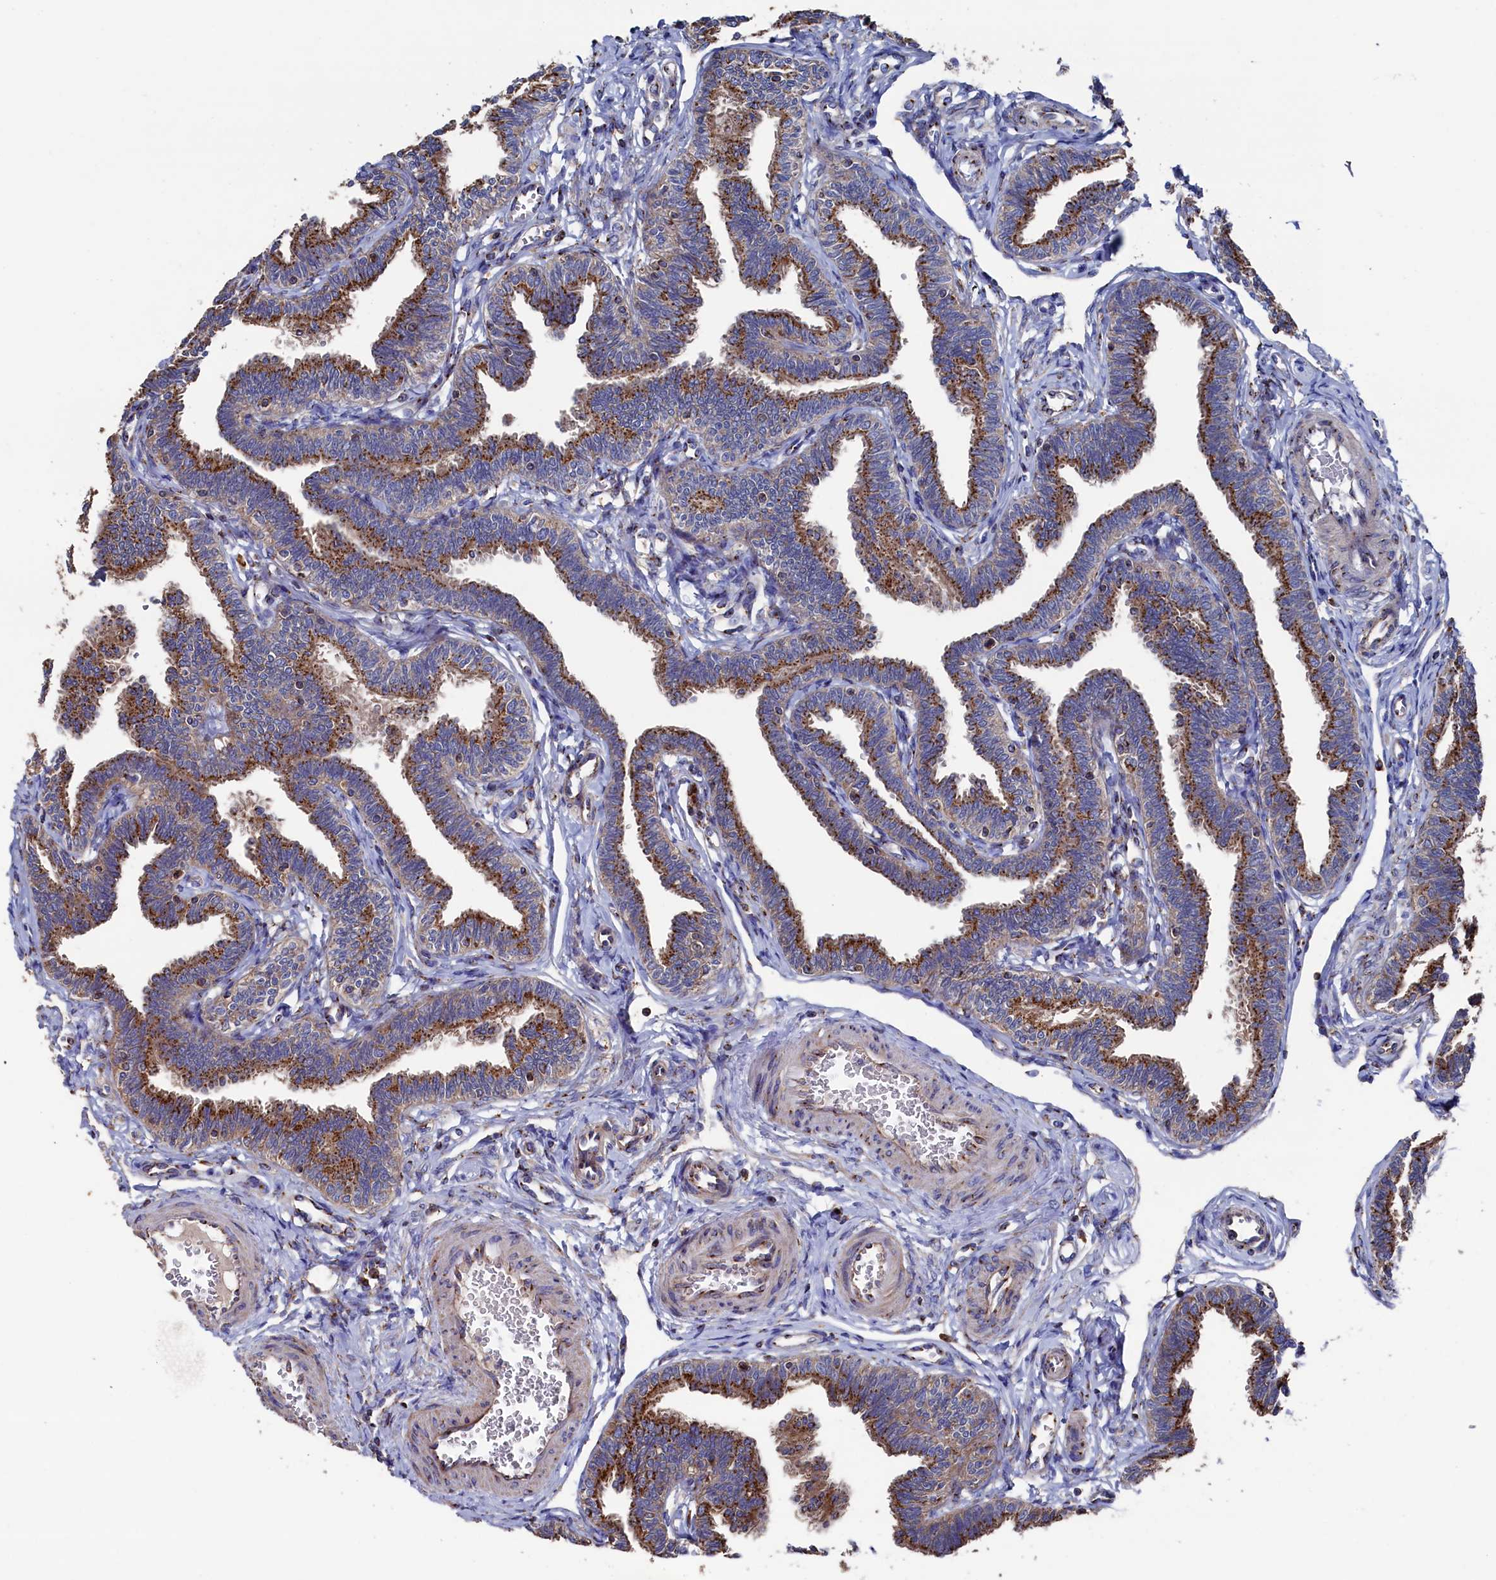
{"staining": {"intensity": "strong", "quantity": ">75%", "location": "cytoplasmic/membranous"}, "tissue": "fallopian tube", "cell_type": "Glandular cells", "image_type": "normal", "snomed": [{"axis": "morphology", "description": "Normal tissue, NOS"}, {"axis": "topography", "description": "Fallopian tube"}, {"axis": "topography", "description": "Ovary"}], "caption": "Glandular cells display strong cytoplasmic/membranous positivity in about >75% of cells in benign fallopian tube. (Brightfield microscopy of DAB IHC at high magnification).", "gene": "PRRC1", "patient": {"sex": "female", "age": 23}}